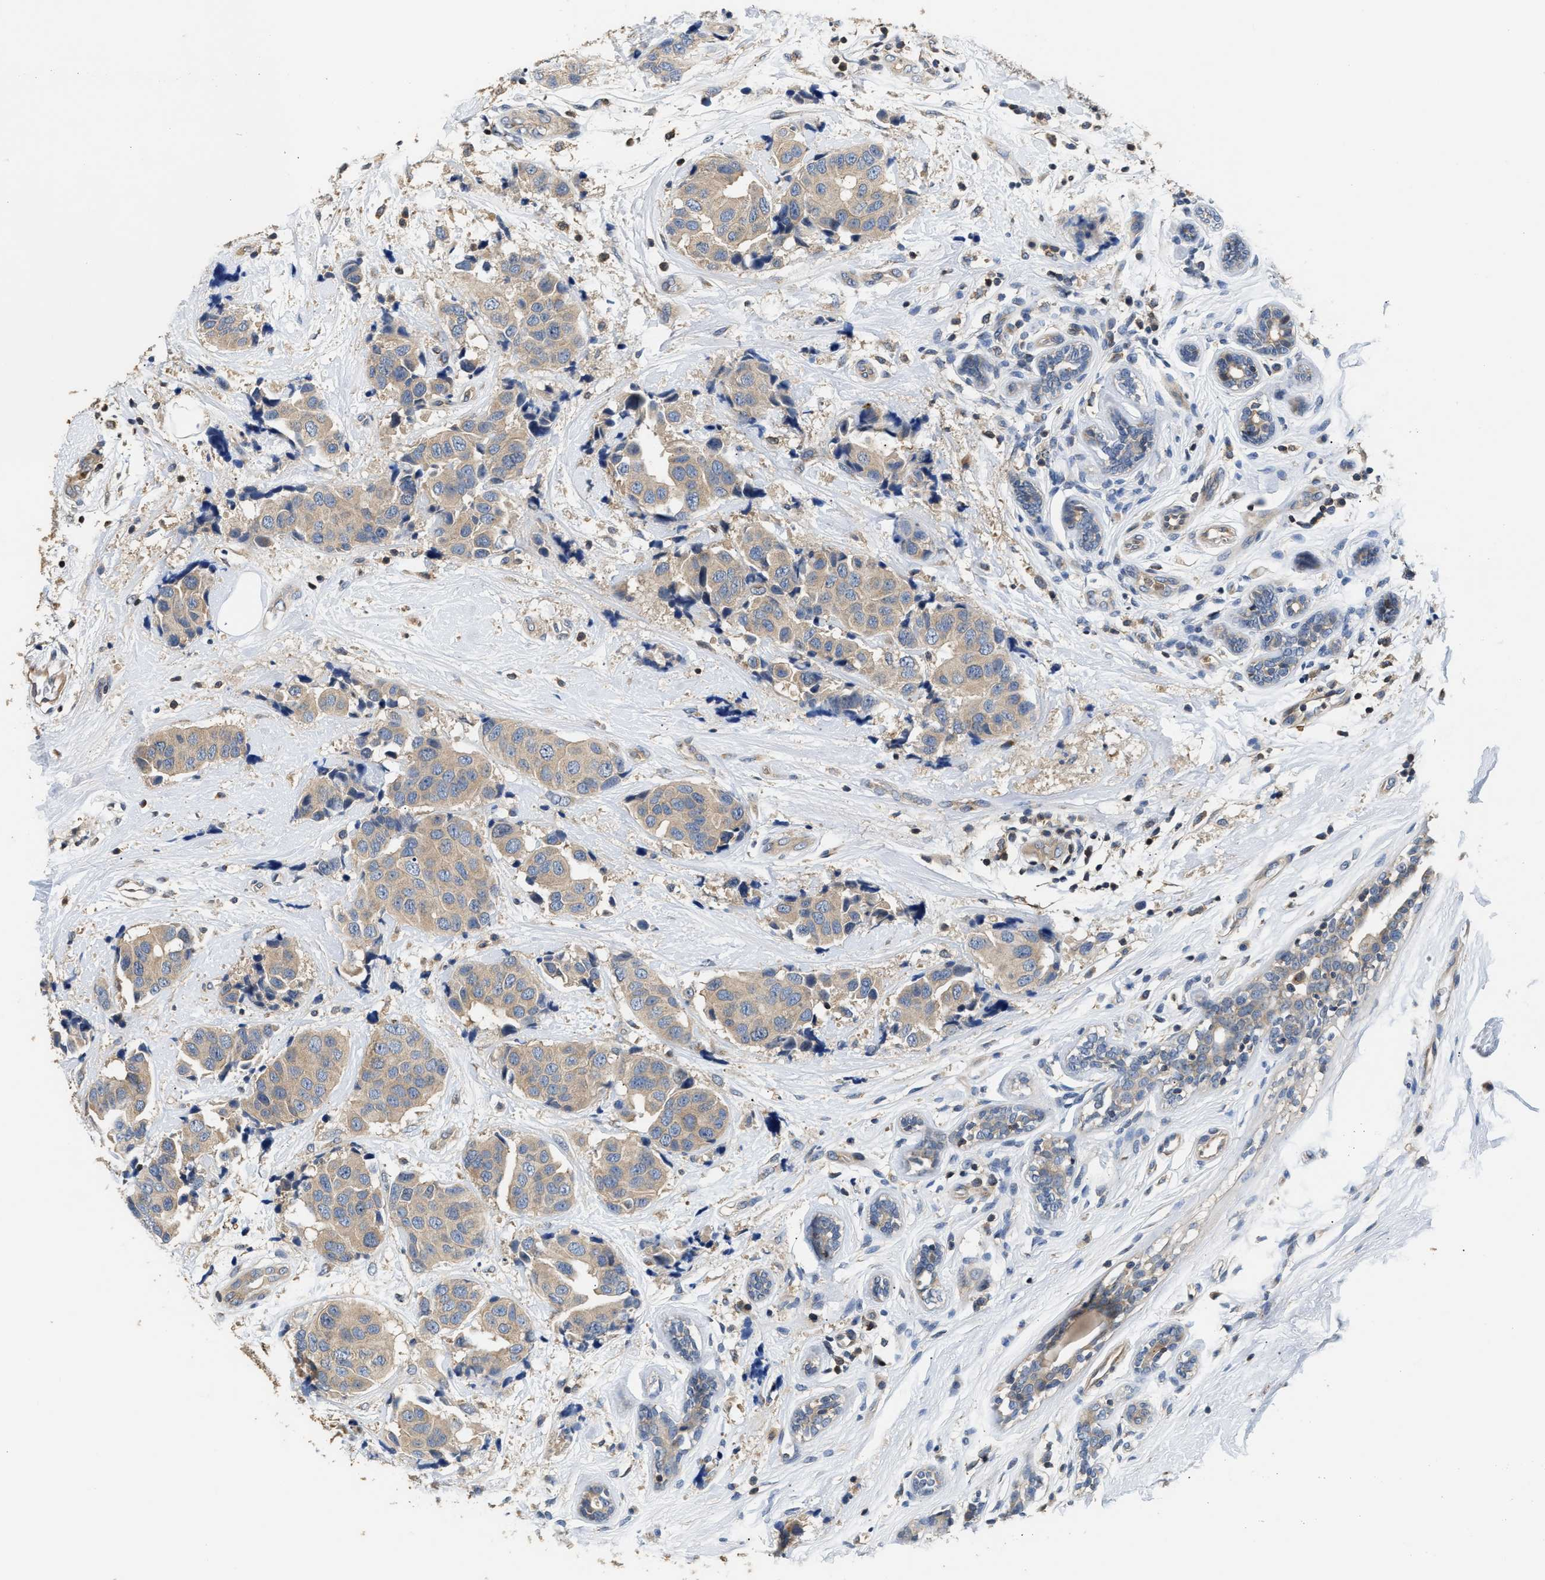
{"staining": {"intensity": "weak", "quantity": ">75%", "location": "cytoplasmic/membranous"}, "tissue": "breast cancer", "cell_type": "Tumor cells", "image_type": "cancer", "snomed": [{"axis": "morphology", "description": "Normal tissue, NOS"}, {"axis": "morphology", "description": "Duct carcinoma"}, {"axis": "topography", "description": "Breast"}], "caption": "Immunohistochemistry (IHC) image of breast intraductal carcinoma stained for a protein (brown), which reveals low levels of weak cytoplasmic/membranous staining in approximately >75% of tumor cells.", "gene": "CHUK", "patient": {"sex": "female", "age": 39}}